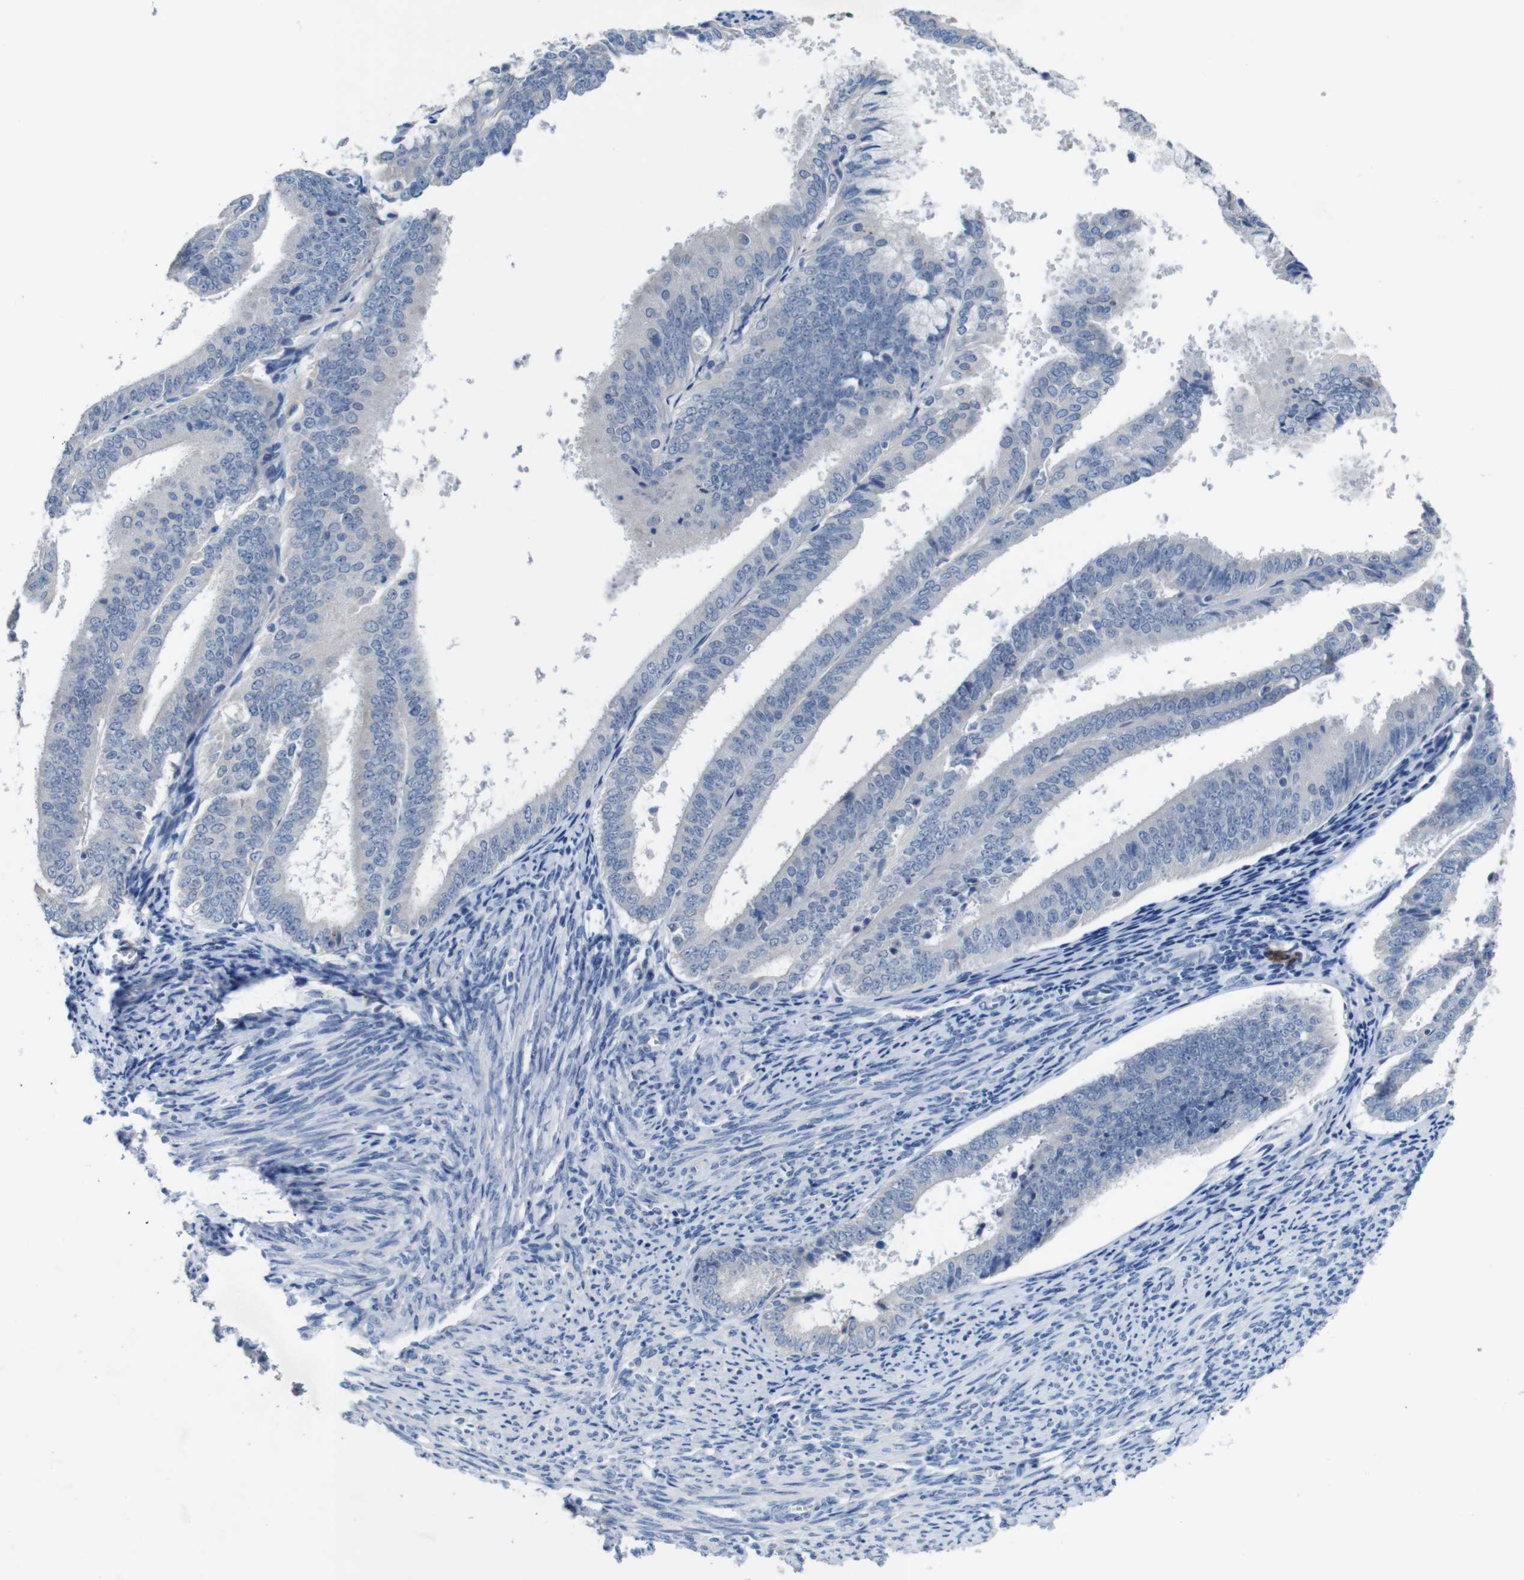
{"staining": {"intensity": "negative", "quantity": "none", "location": "none"}, "tissue": "endometrial cancer", "cell_type": "Tumor cells", "image_type": "cancer", "snomed": [{"axis": "morphology", "description": "Adenocarcinoma, NOS"}, {"axis": "topography", "description": "Endometrium"}], "caption": "This photomicrograph is of adenocarcinoma (endometrial) stained with immunohistochemistry to label a protein in brown with the nuclei are counter-stained blue. There is no positivity in tumor cells.", "gene": "SLC2A8", "patient": {"sex": "female", "age": 63}}